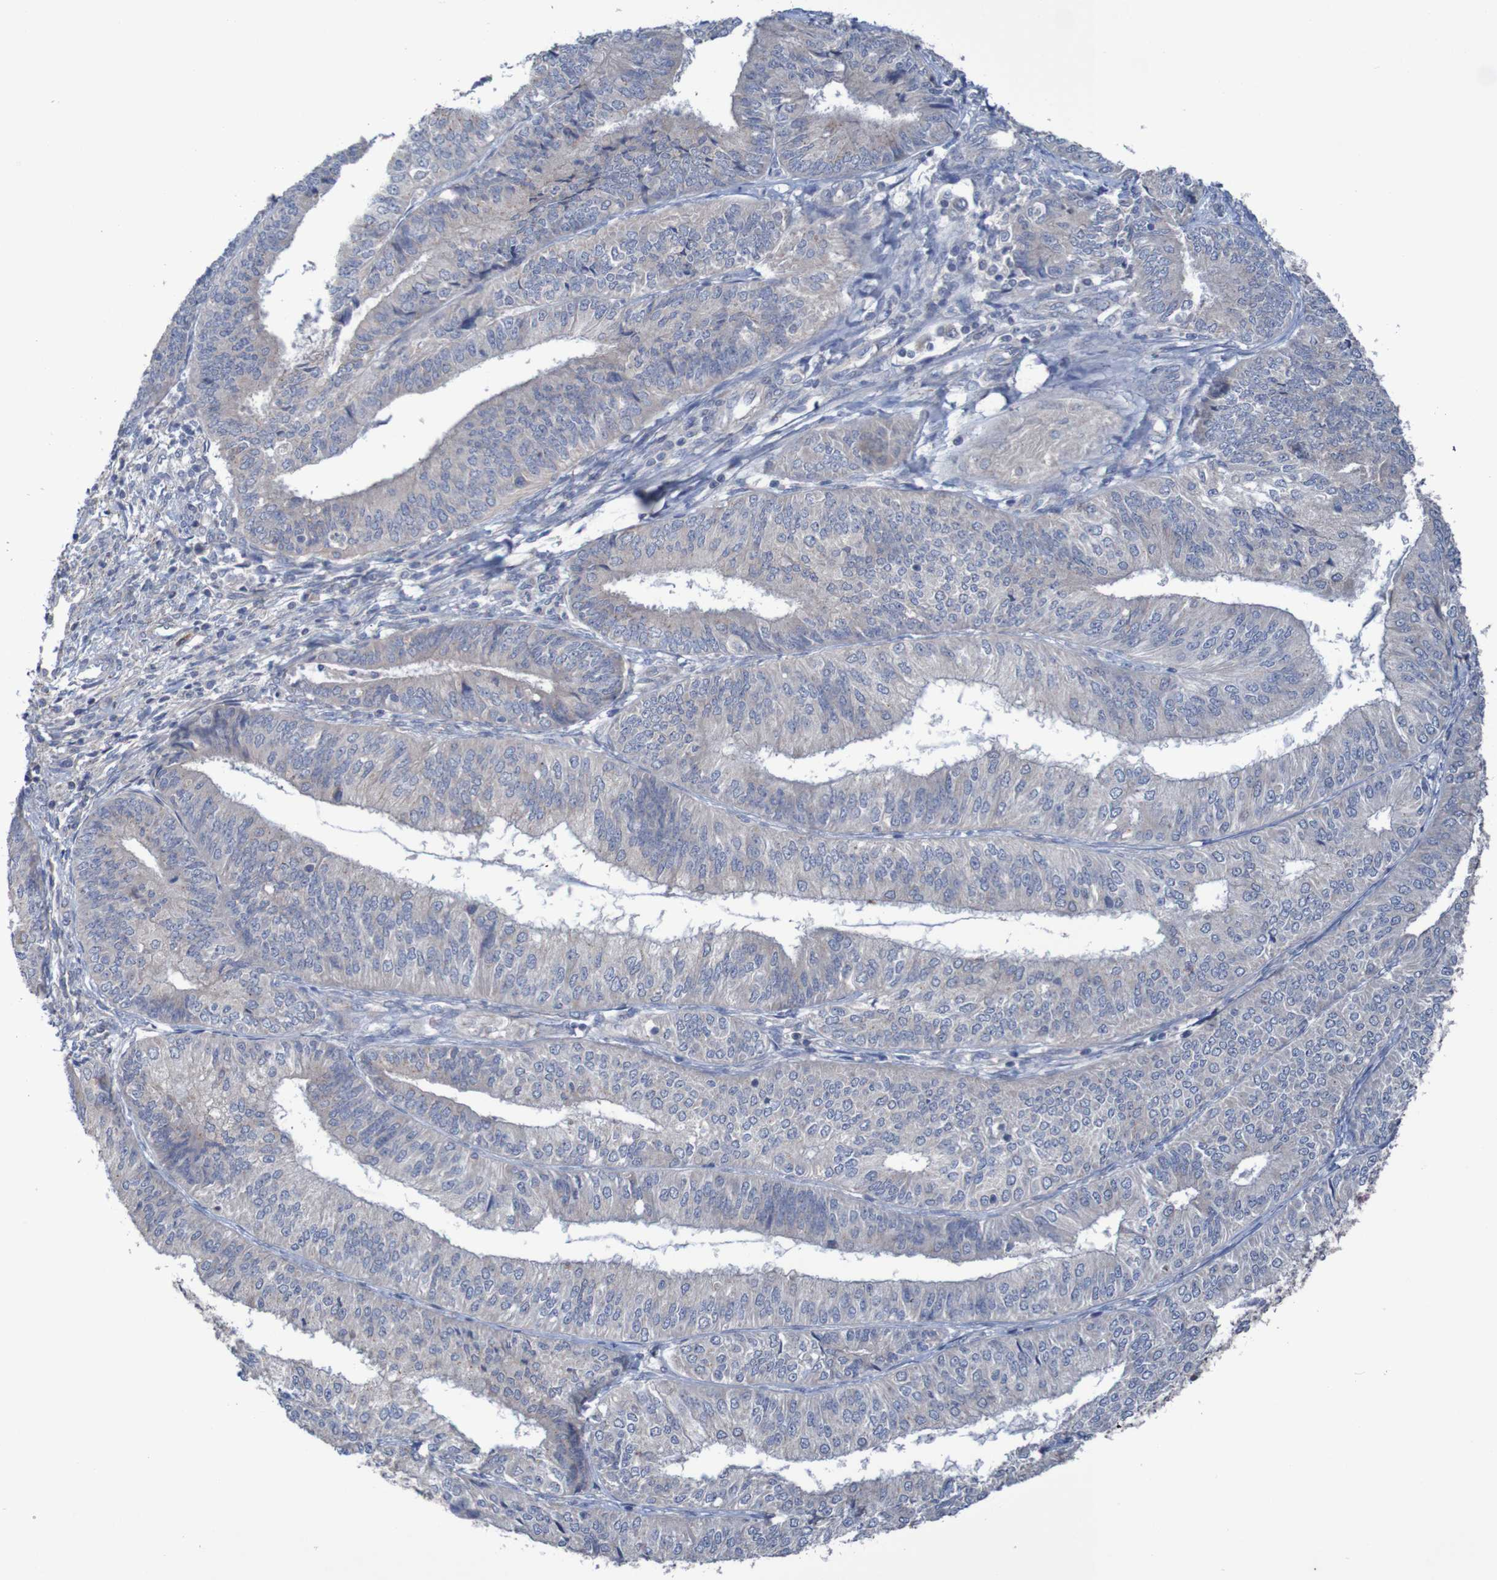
{"staining": {"intensity": "weak", "quantity": ">75%", "location": "cytoplasmic/membranous"}, "tissue": "endometrial cancer", "cell_type": "Tumor cells", "image_type": "cancer", "snomed": [{"axis": "morphology", "description": "Adenocarcinoma, NOS"}, {"axis": "topography", "description": "Endometrium"}], "caption": "A photomicrograph showing weak cytoplasmic/membranous positivity in approximately >75% of tumor cells in adenocarcinoma (endometrial), as visualized by brown immunohistochemical staining.", "gene": "ANGPT4", "patient": {"sex": "female", "age": 58}}